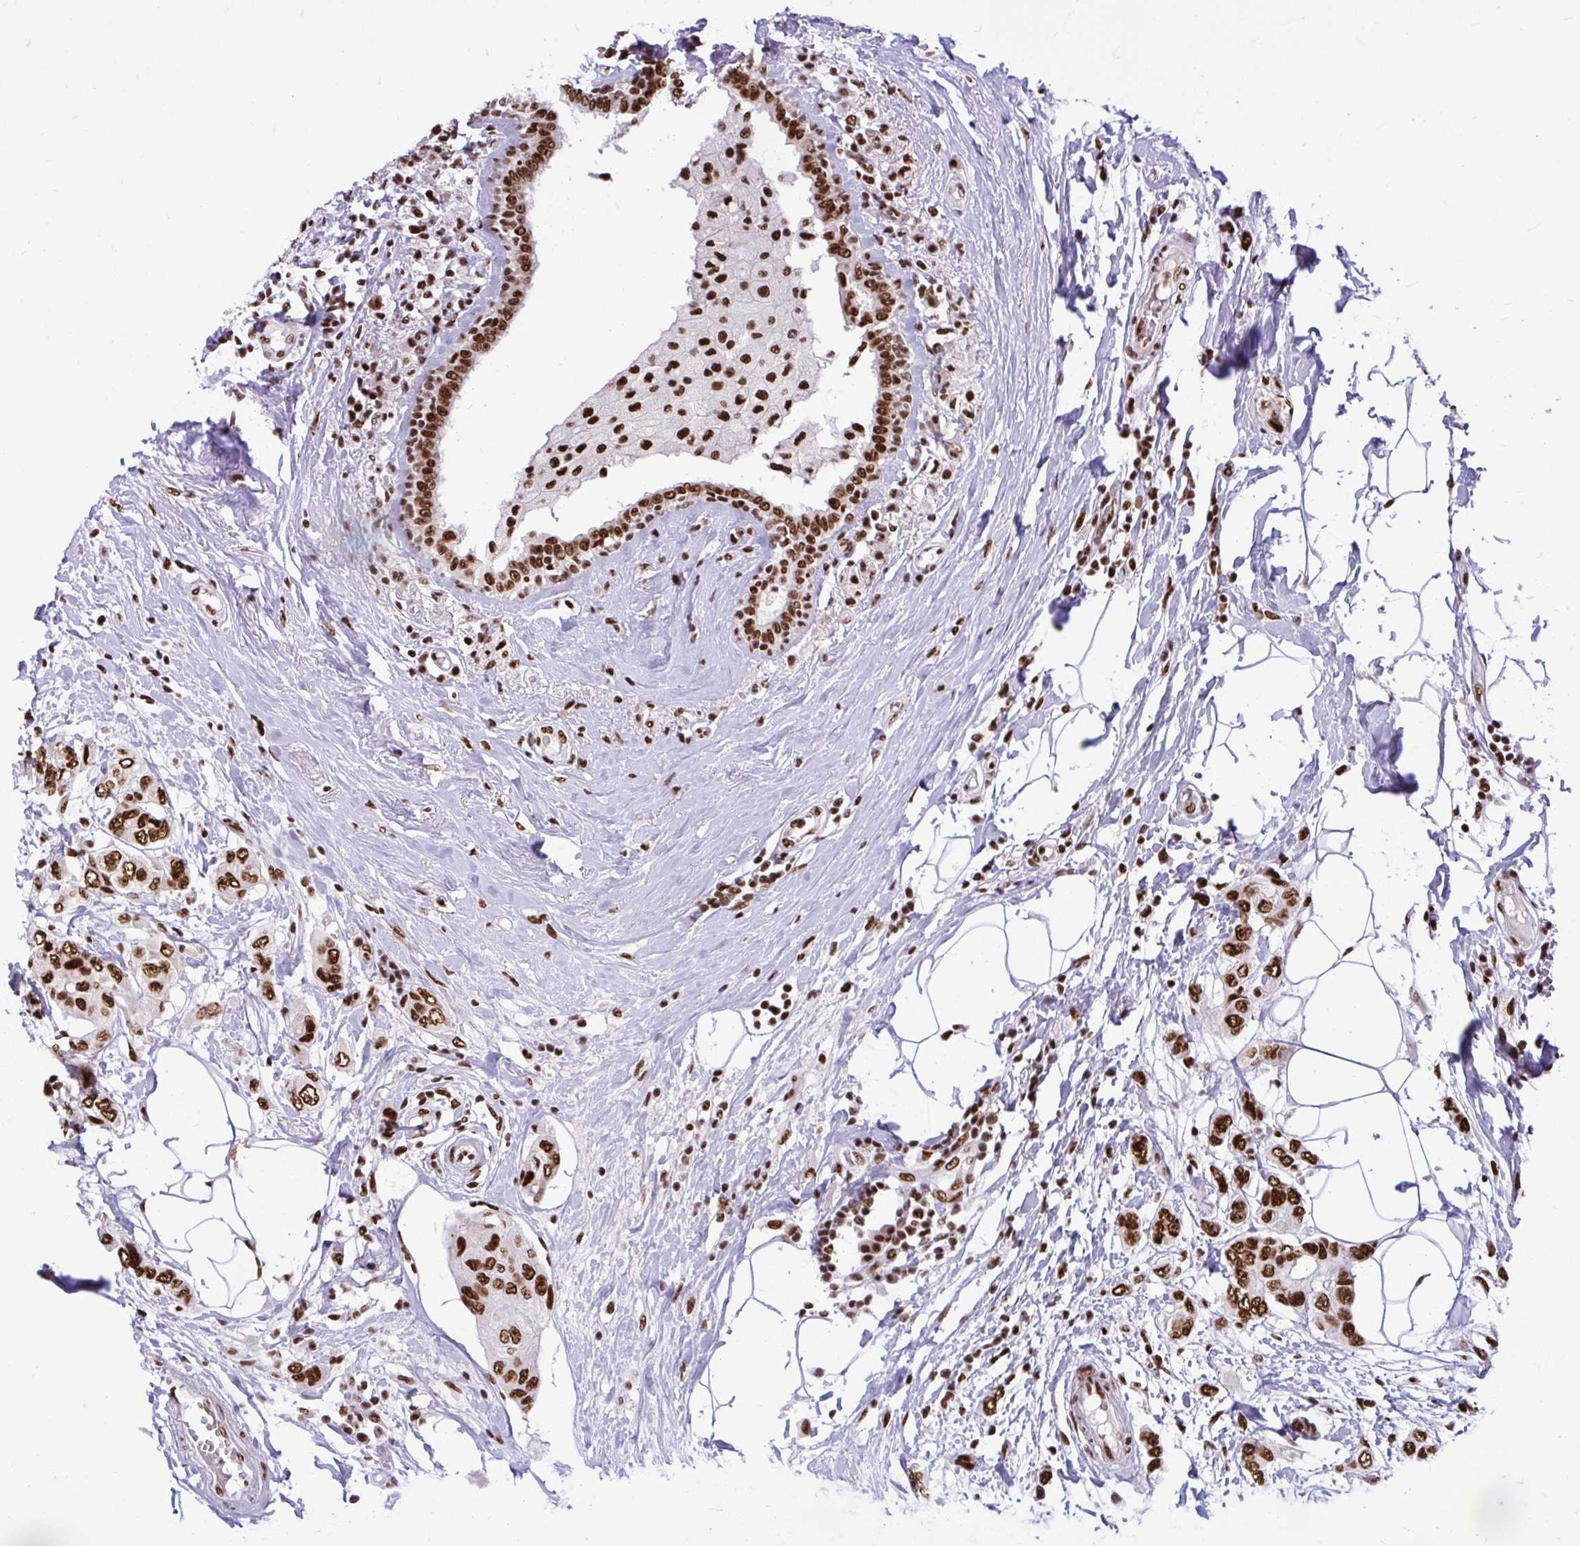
{"staining": {"intensity": "strong", "quantity": ">75%", "location": "nuclear"}, "tissue": "breast cancer", "cell_type": "Tumor cells", "image_type": "cancer", "snomed": [{"axis": "morphology", "description": "Lobular carcinoma"}, {"axis": "topography", "description": "Breast"}], "caption": "Brown immunohistochemical staining in lobular carcinoma (breast) displays strong nuclear staining in about >75% of tumor cells.", "gene": "PRPF19", "patient": {"sex": "female", "age": 51}}